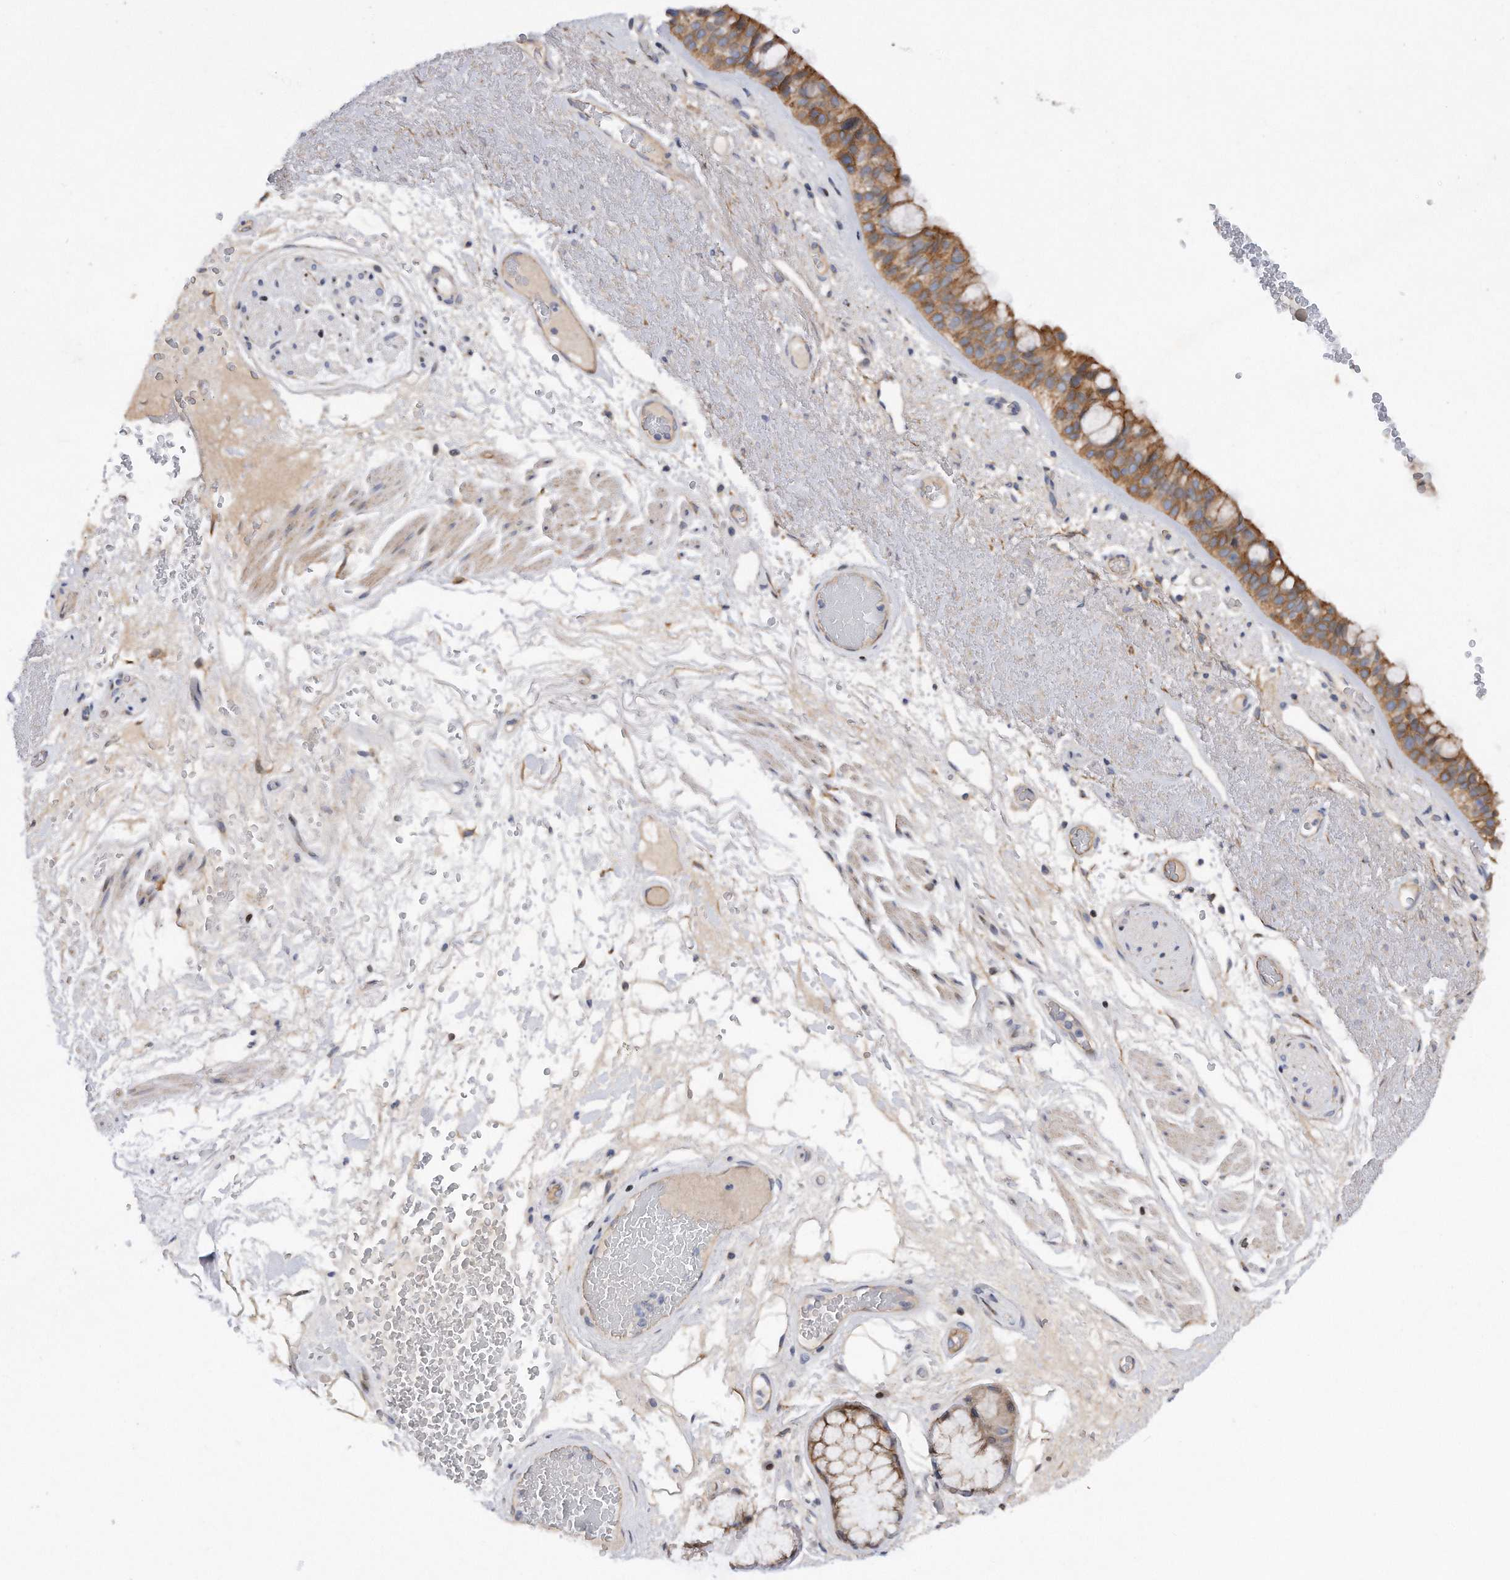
{"staining": {"intensity": "strong", "quantity": ">75%", "location": "cytoplasmic/membranous"}, "tissue": "bronchus", "cell_type": "Respiratory epithelial cells", "image_type": "normal", "snomed": [{"axis": "morphology", "description": "Normal tissue, NOS"}, {"axis": "morphology", "description": "Squamous cell carcinoma, NOS"}, {"axis": "topography", "description": "Lymph node"}, {"axis": "topography", "description": "Bronchus"}, {"axis": "topography", "description": "Lung"}], "caption": "Human bronchus stained with a brown dye demonstrates strong cytoplasmic/membranous positive staining in approximately >75% of respiratory epithelial cells.", "gene": "CDH12", "patient": {"sex": "male", "age": 66}}